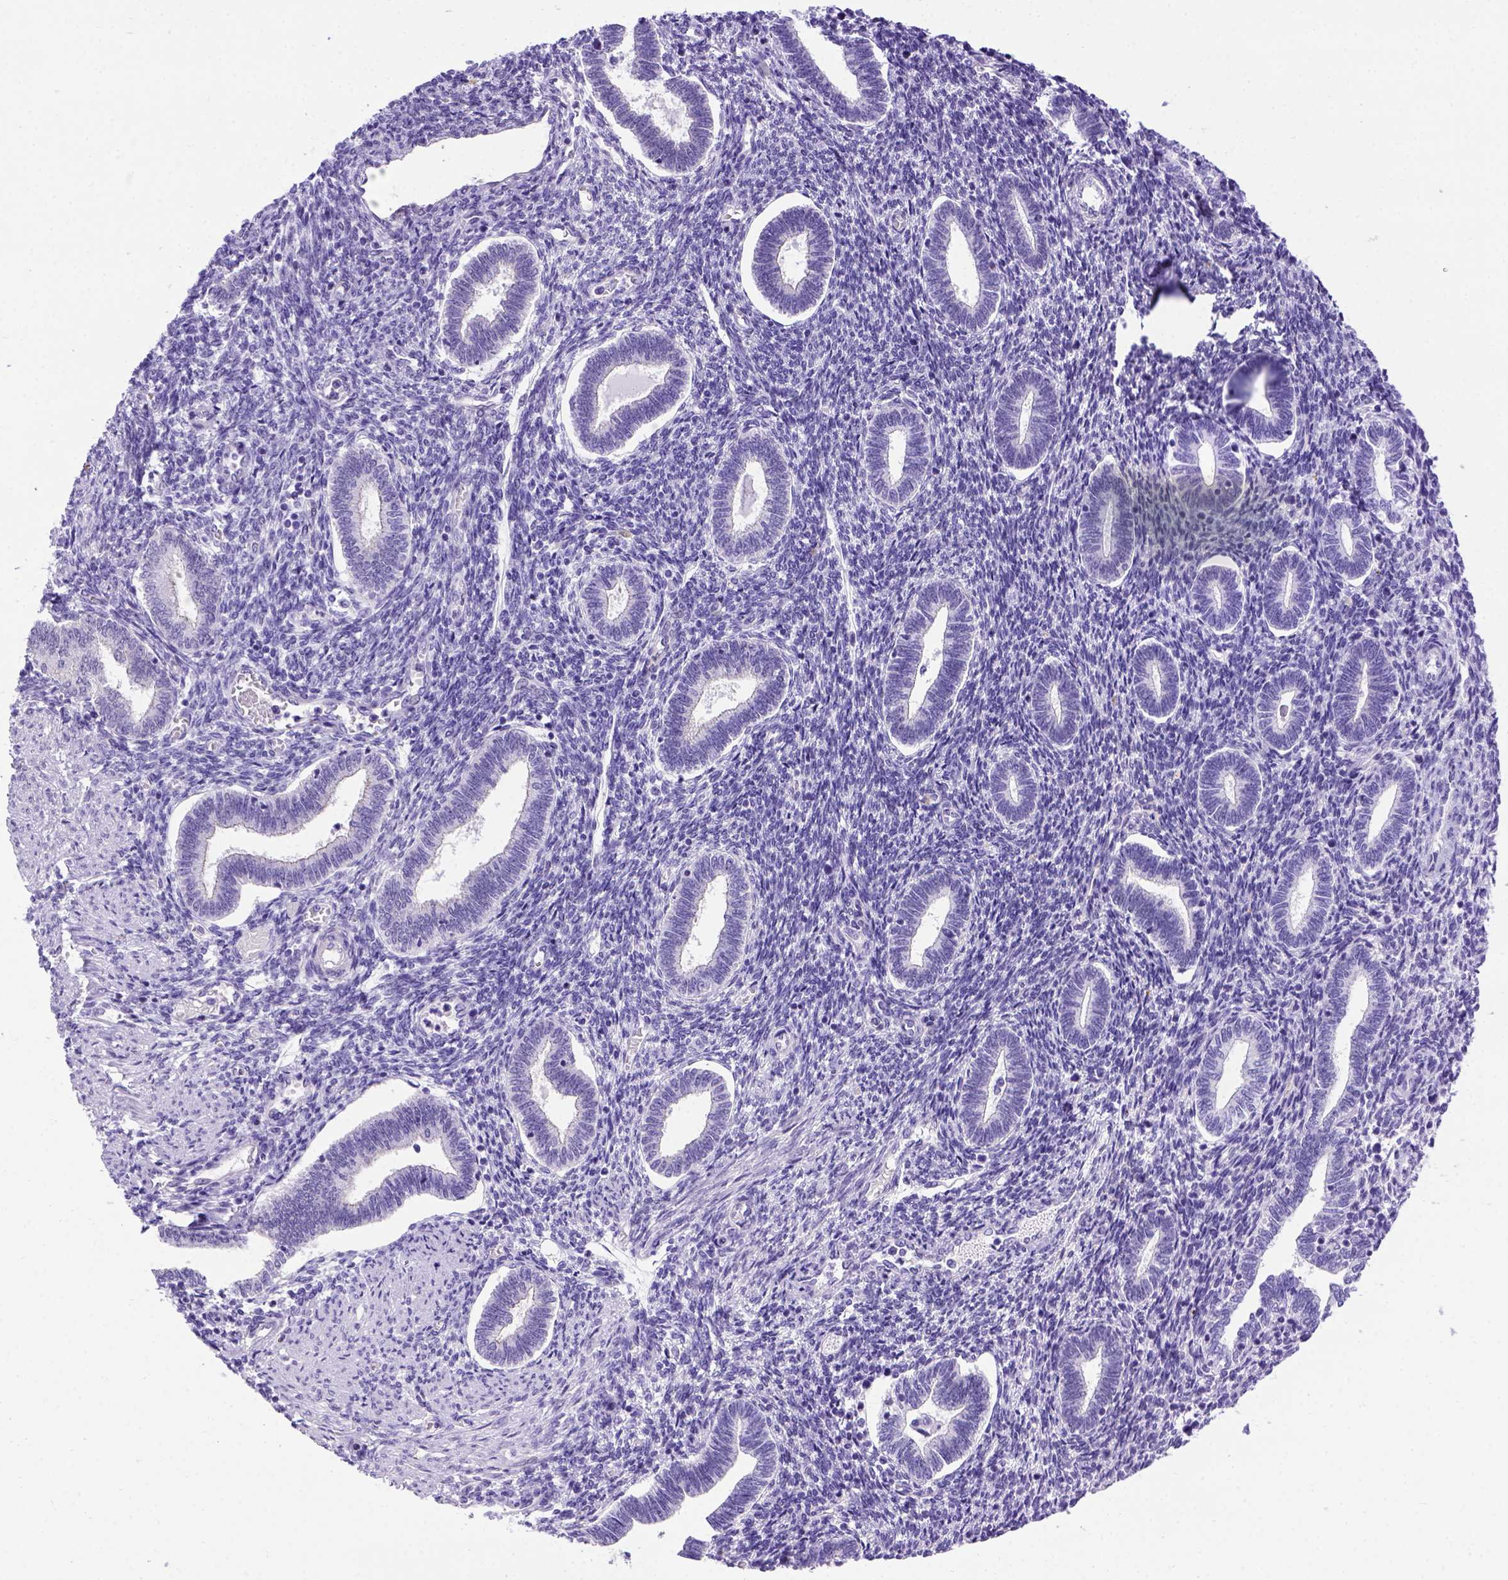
{"staining": {"intensity": "negative", "quantity": "none", "location": "none"}, "tissue": "endometrium", "cell_type": "Cells in endometrial stroma", "image_type": "normal", "snomed": [{"axis": "morphology", "description": "Normal tissue, NOS"}, {"axis": "topography", "description": "Endometrium"}], "caption": "Immunohistochemical staining of unremarkable endometrium reveals no significant staining in cells in endometrial stroma.", "gene": "ADAM12", "patient": {"sex": "female", "age": 42}}